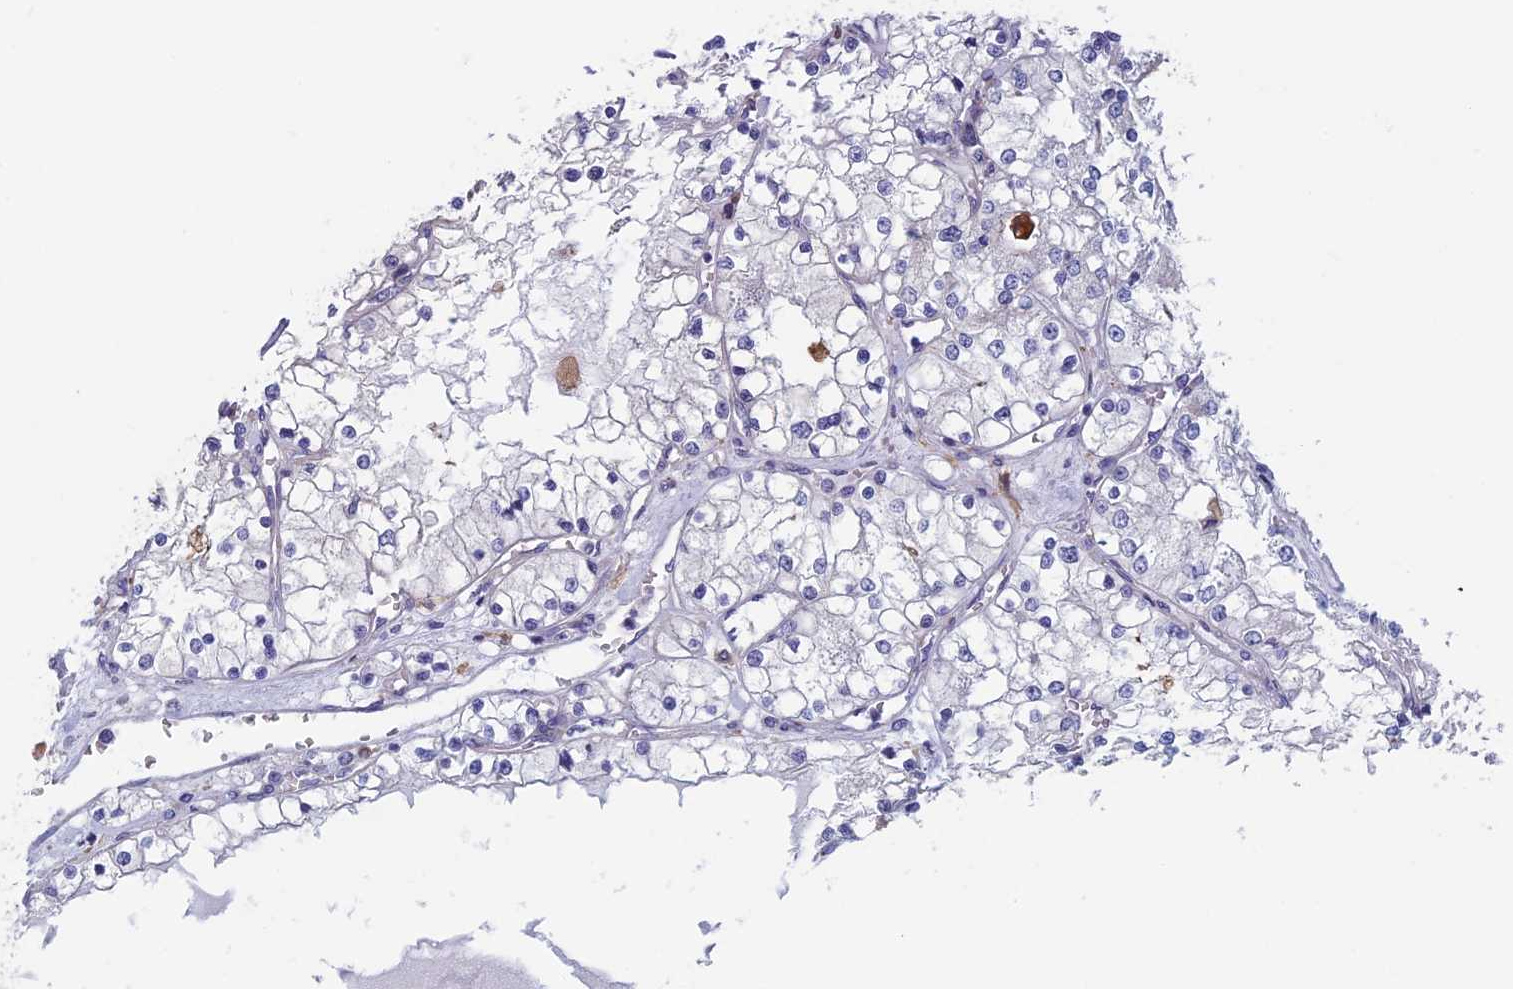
{"staining": {"intensity": "negative", "quantity": "none", "location": "none"}, "tissue": "renal cancer", "cell_type": "Tumor cells", "image_type": "cancer", "snomed": [{"axis": "morphology", "description": "Adenocarcinoma, NOS"}, {"axis": "topography", "description": "Kidney"}], "caption": "Immunohistochemical staining of renal adenocarcinoma exhibits no significant expression in tumor cells.", "gene": "CNOT6L", "patient": {"sex": "male", "age": 68}}